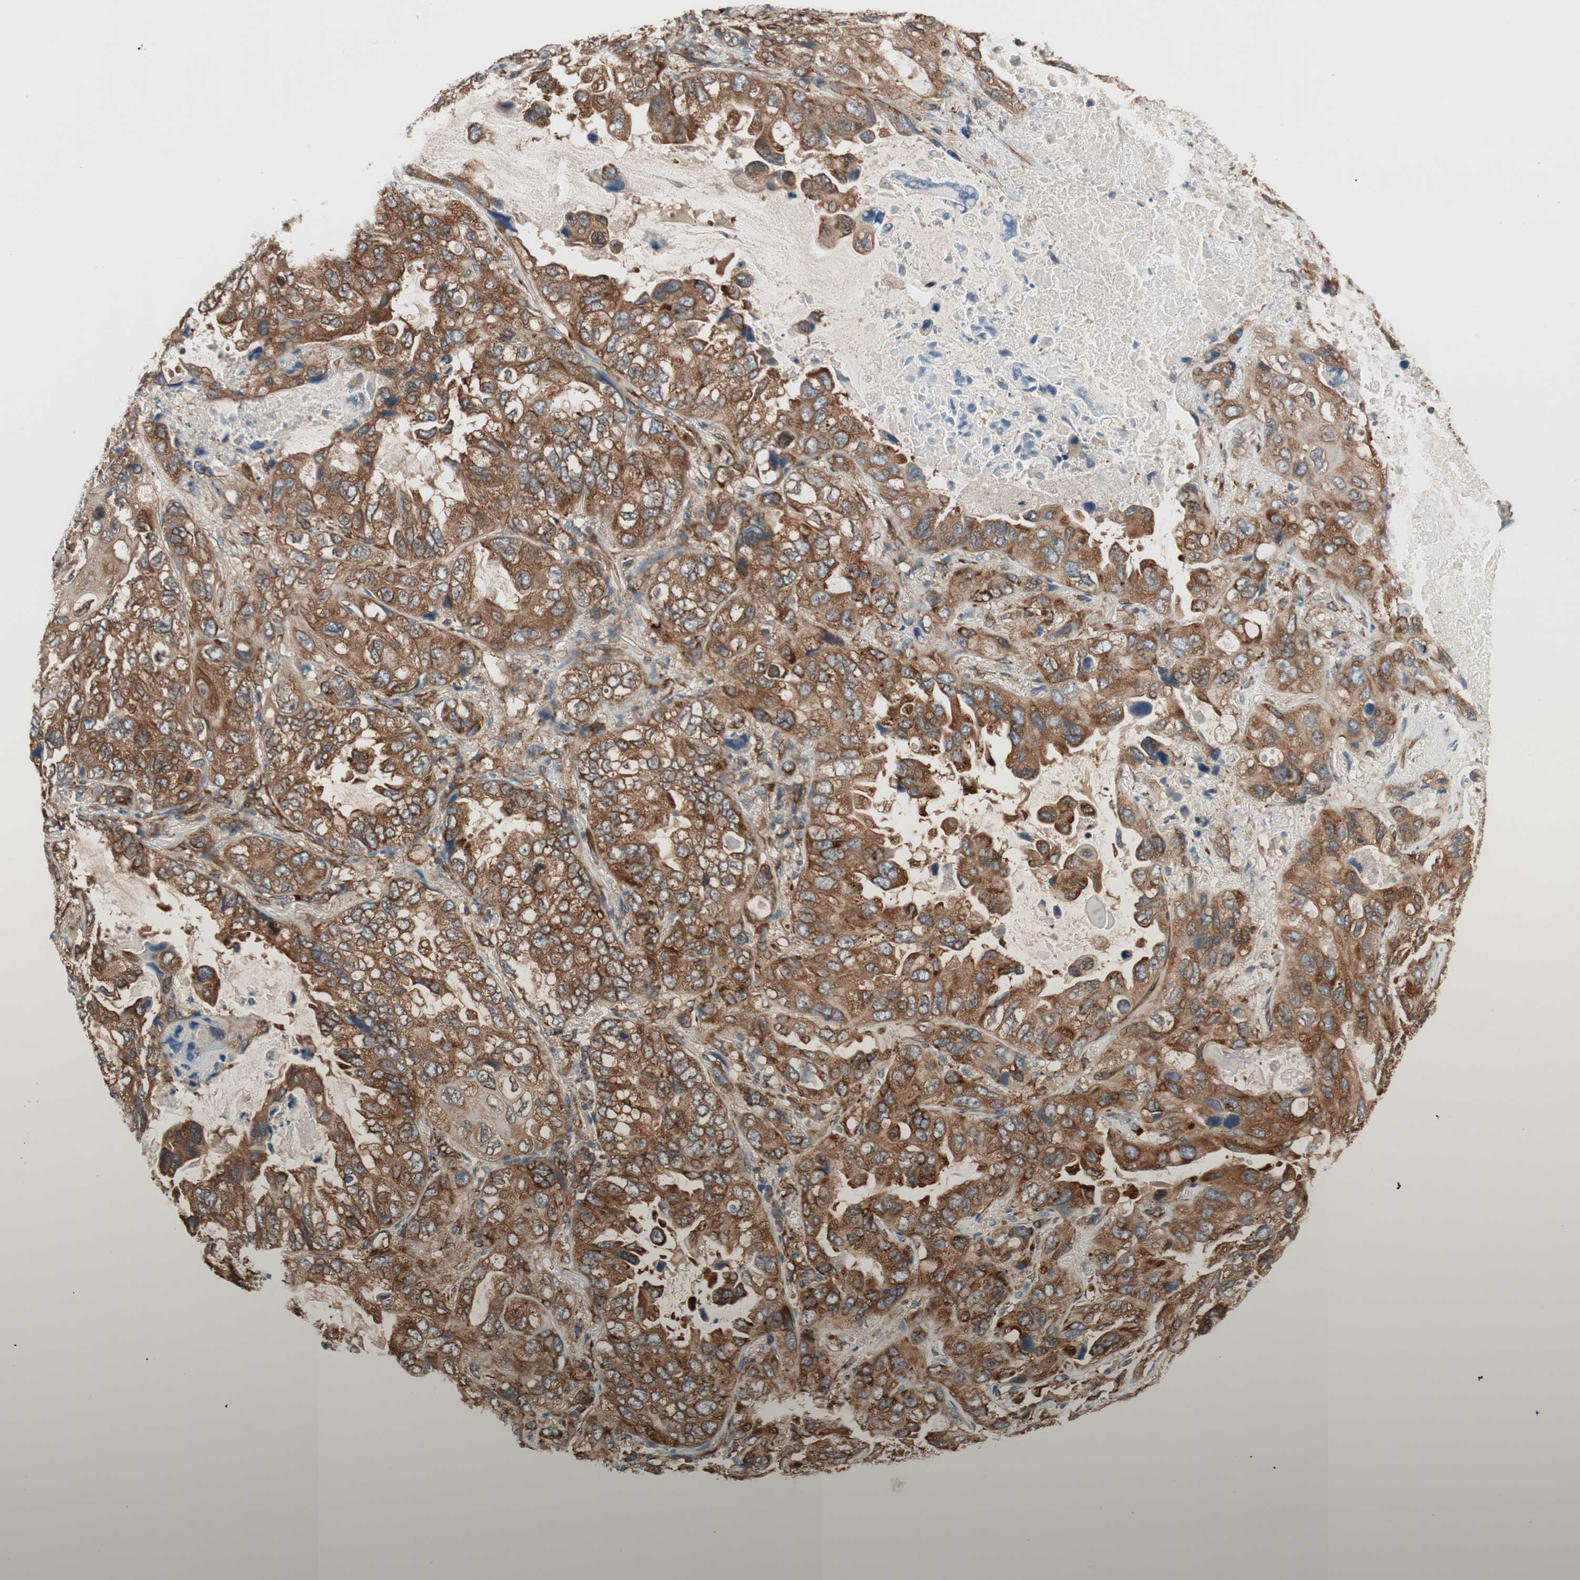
{"staining": {"intensity": "strong", "quantity": ">75%", "location": "cytoplasmic/membranous"}, "tissue": "lung cancer", "cell_type": "Tumor cells", "image_type": "cancer", "snomed": [{"axis": "morphology", "description": "Squamous cell carcinoma, NOS"}, {"axis": "topography", "description": "Lung"}], "caption": "The immunohistochemical stain shows strong cytoplasmic/membranous expression in tumor cells of squamous cell carcinoma (lung) tissue. (DAB IHC, brown staining for protein, blue staining for nuclei).", "gene": "WASL", "patient": {"sex": "female", "age": 73}}